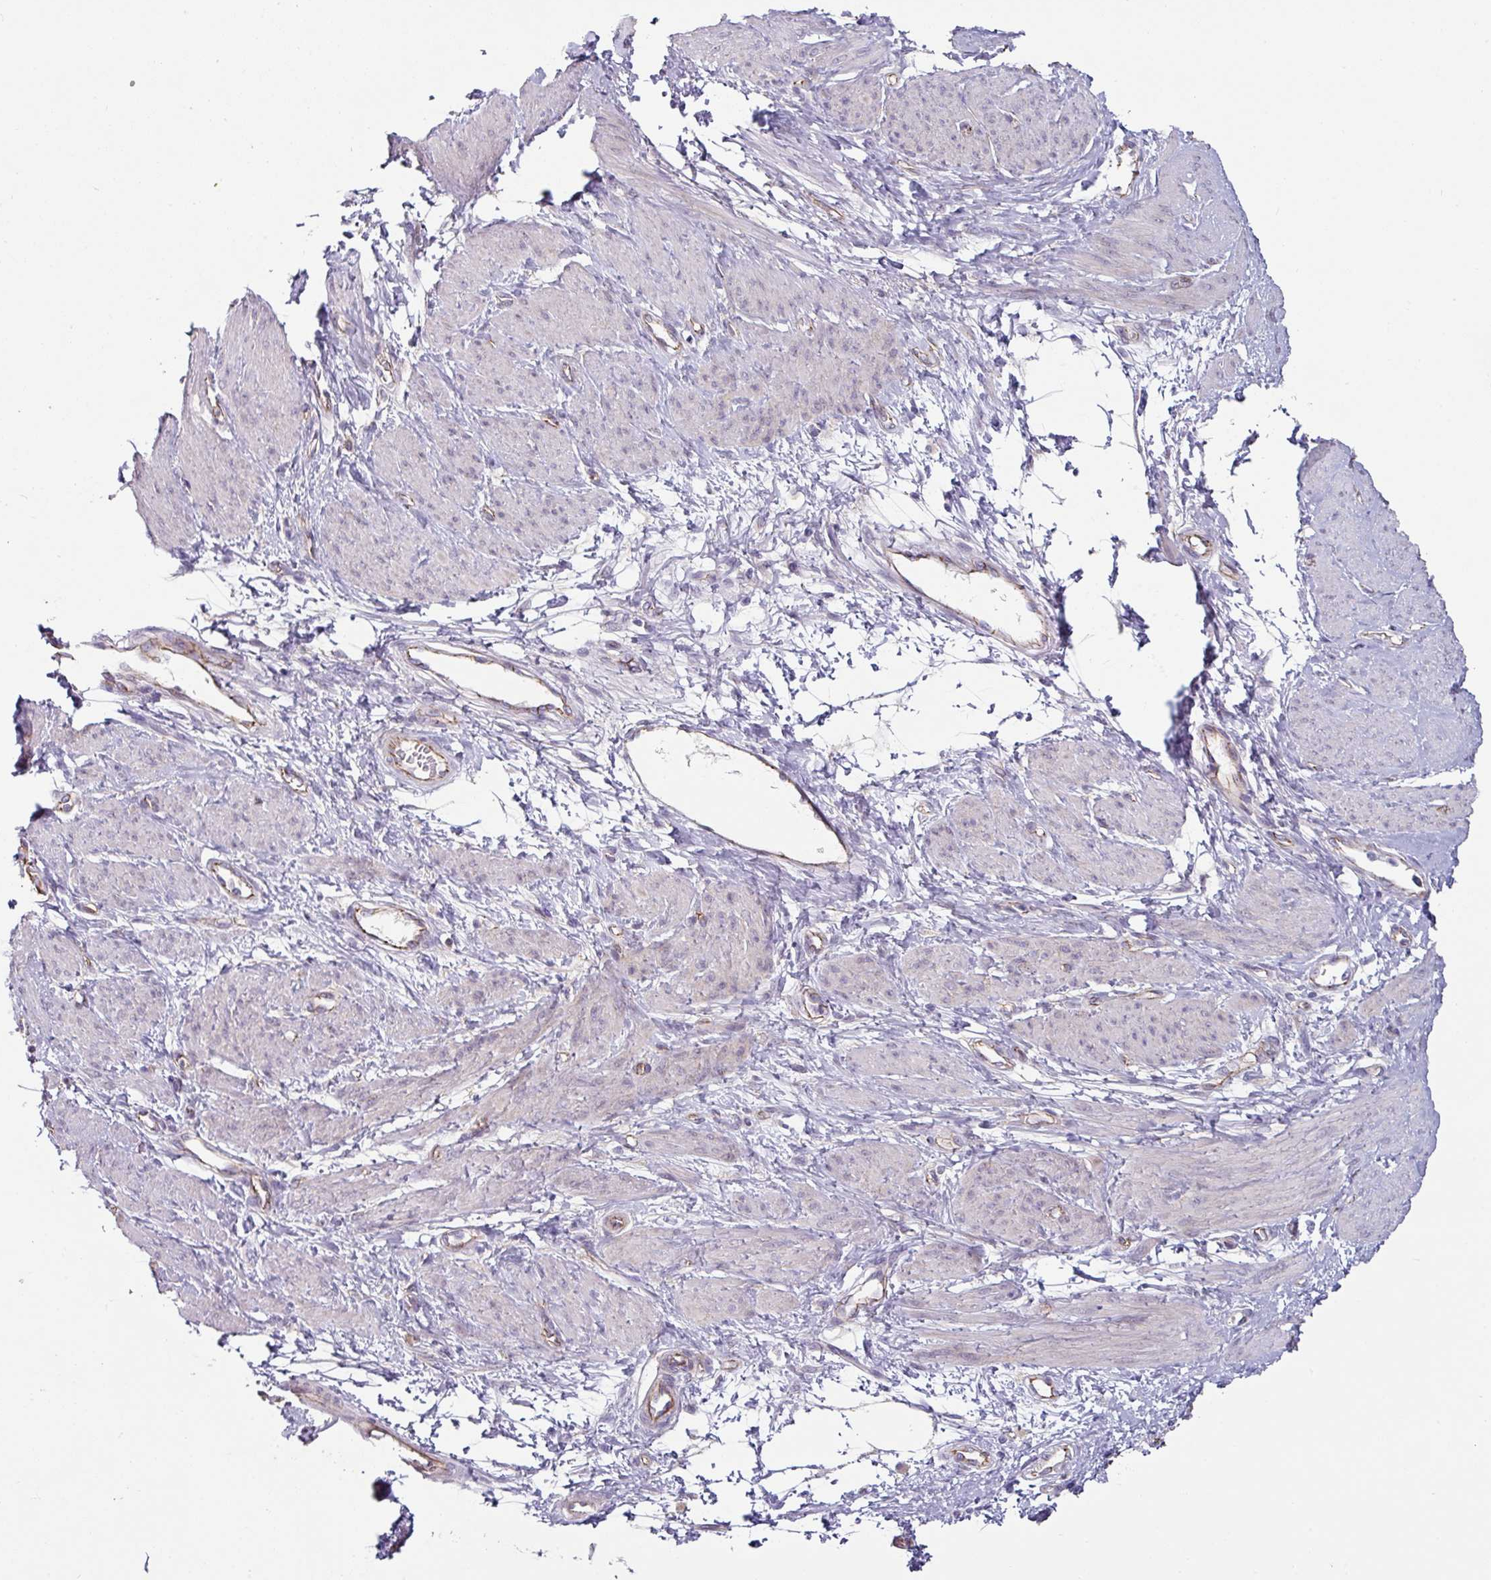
{"staining": {"intensity": "negative", "quantity": "none", "location": "none"}, "tissue": "smooth muscle", "cell_type": "Smooth muscle cells", "image_type": "normal", "snomed": [{"axis": "morphology", "description": "Normal tissue, NOS"}, {"axis": "topography", "description": "Smooth muscle"}, {"axis": "topography", "description": "Uterus"}], "caption": "Smooth muscle cells show no significant protein staining in unremarkable smooth muscle. (Stains: DAB immunohistochemistry (IHC) with hematoxylin counter stain, Microscopy: brightfield microscopy at high magnification).", "gene": "JUP", "patient": {"sex": "female", "age": 39}}